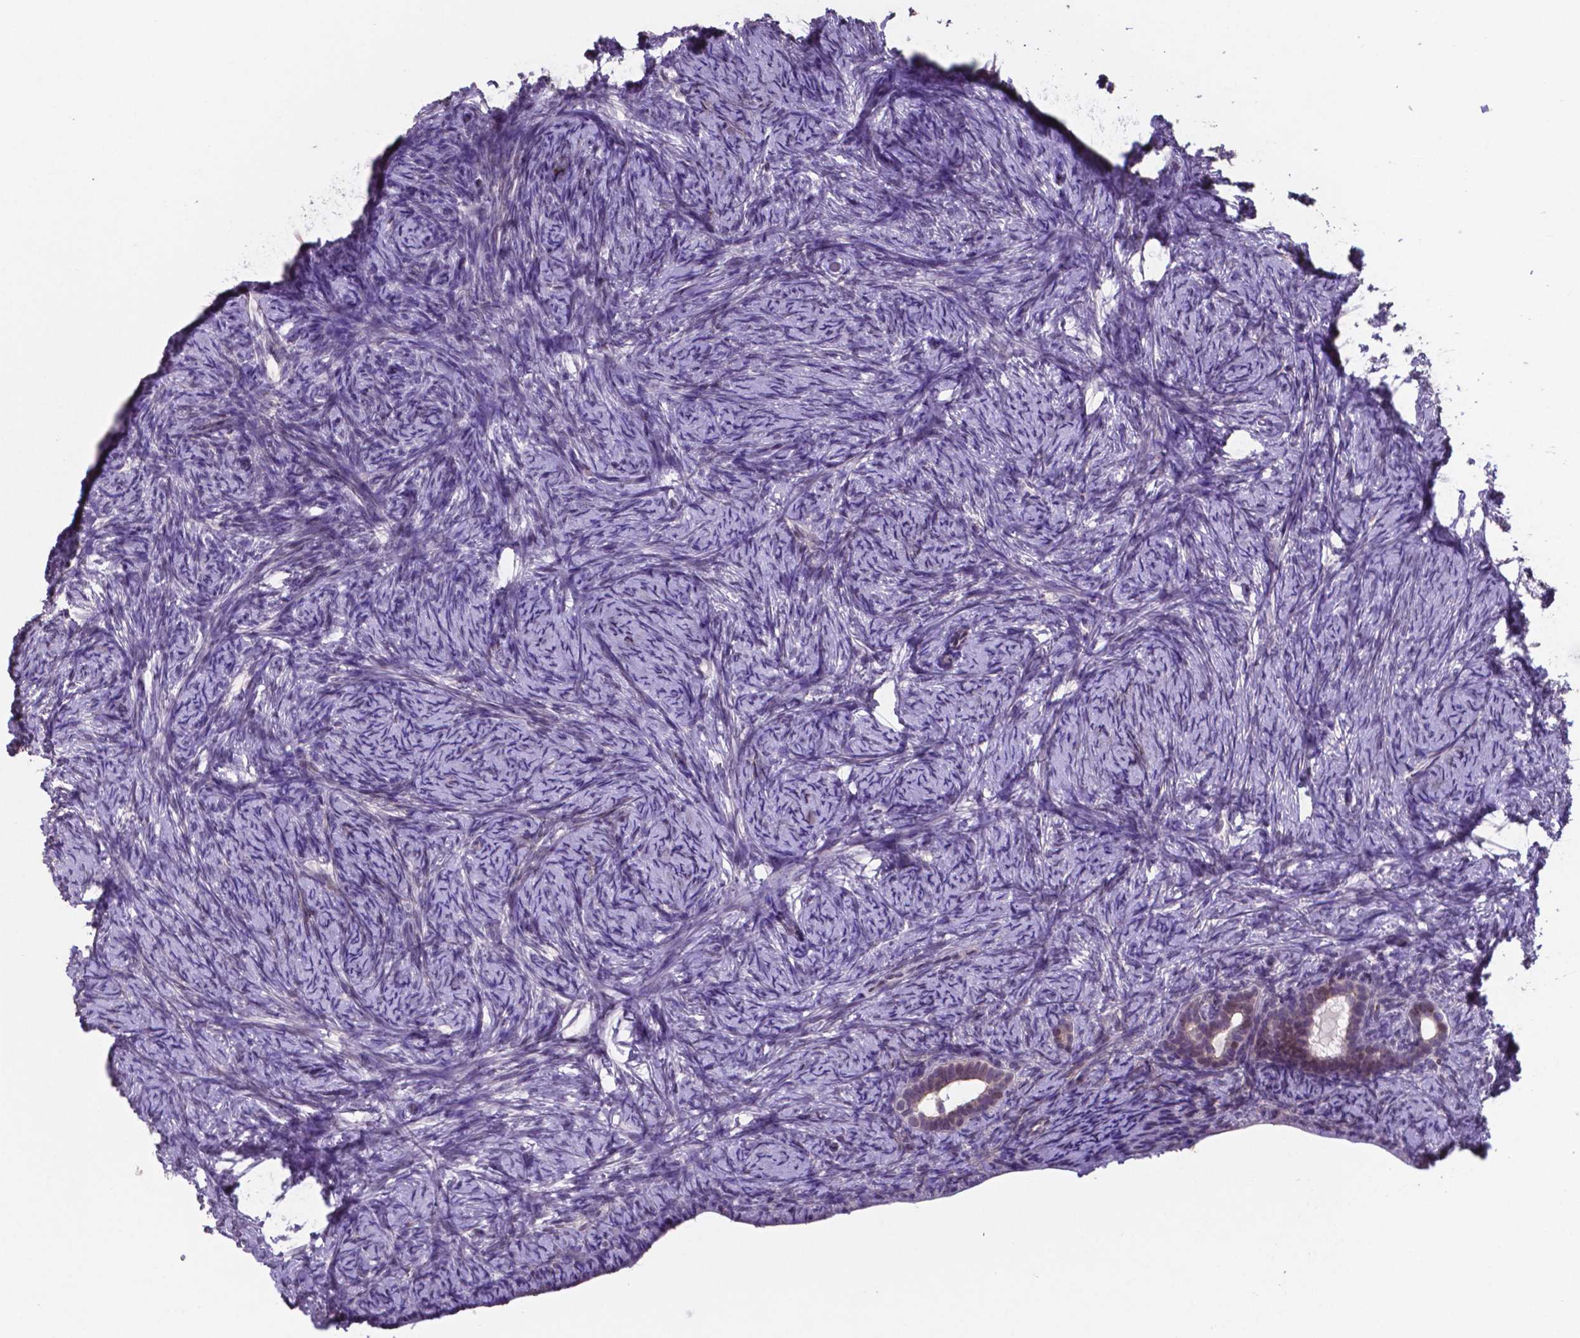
{"staining": {"intensity": "negative", "quantity": "none", "location": "none"}, "tissue": "ovary", "cell_type": "Ovarian stroma cells", "image_type": "normal", "snomed": [{"axis": "morphology", "description": "Normal tissue, NOS"}, {"axis": "topography", "description": "Ovary"}], "caption": "The immunohistochemistry (IHC) image has no significant positivity in ovarian stroma cells of ovary. (DAB (3,3'-diaminobenzidine) immunohistochemistry (IHC), high magnification).", "gene": "MLC1", "patient": {"sex": "female", "age": 34}}